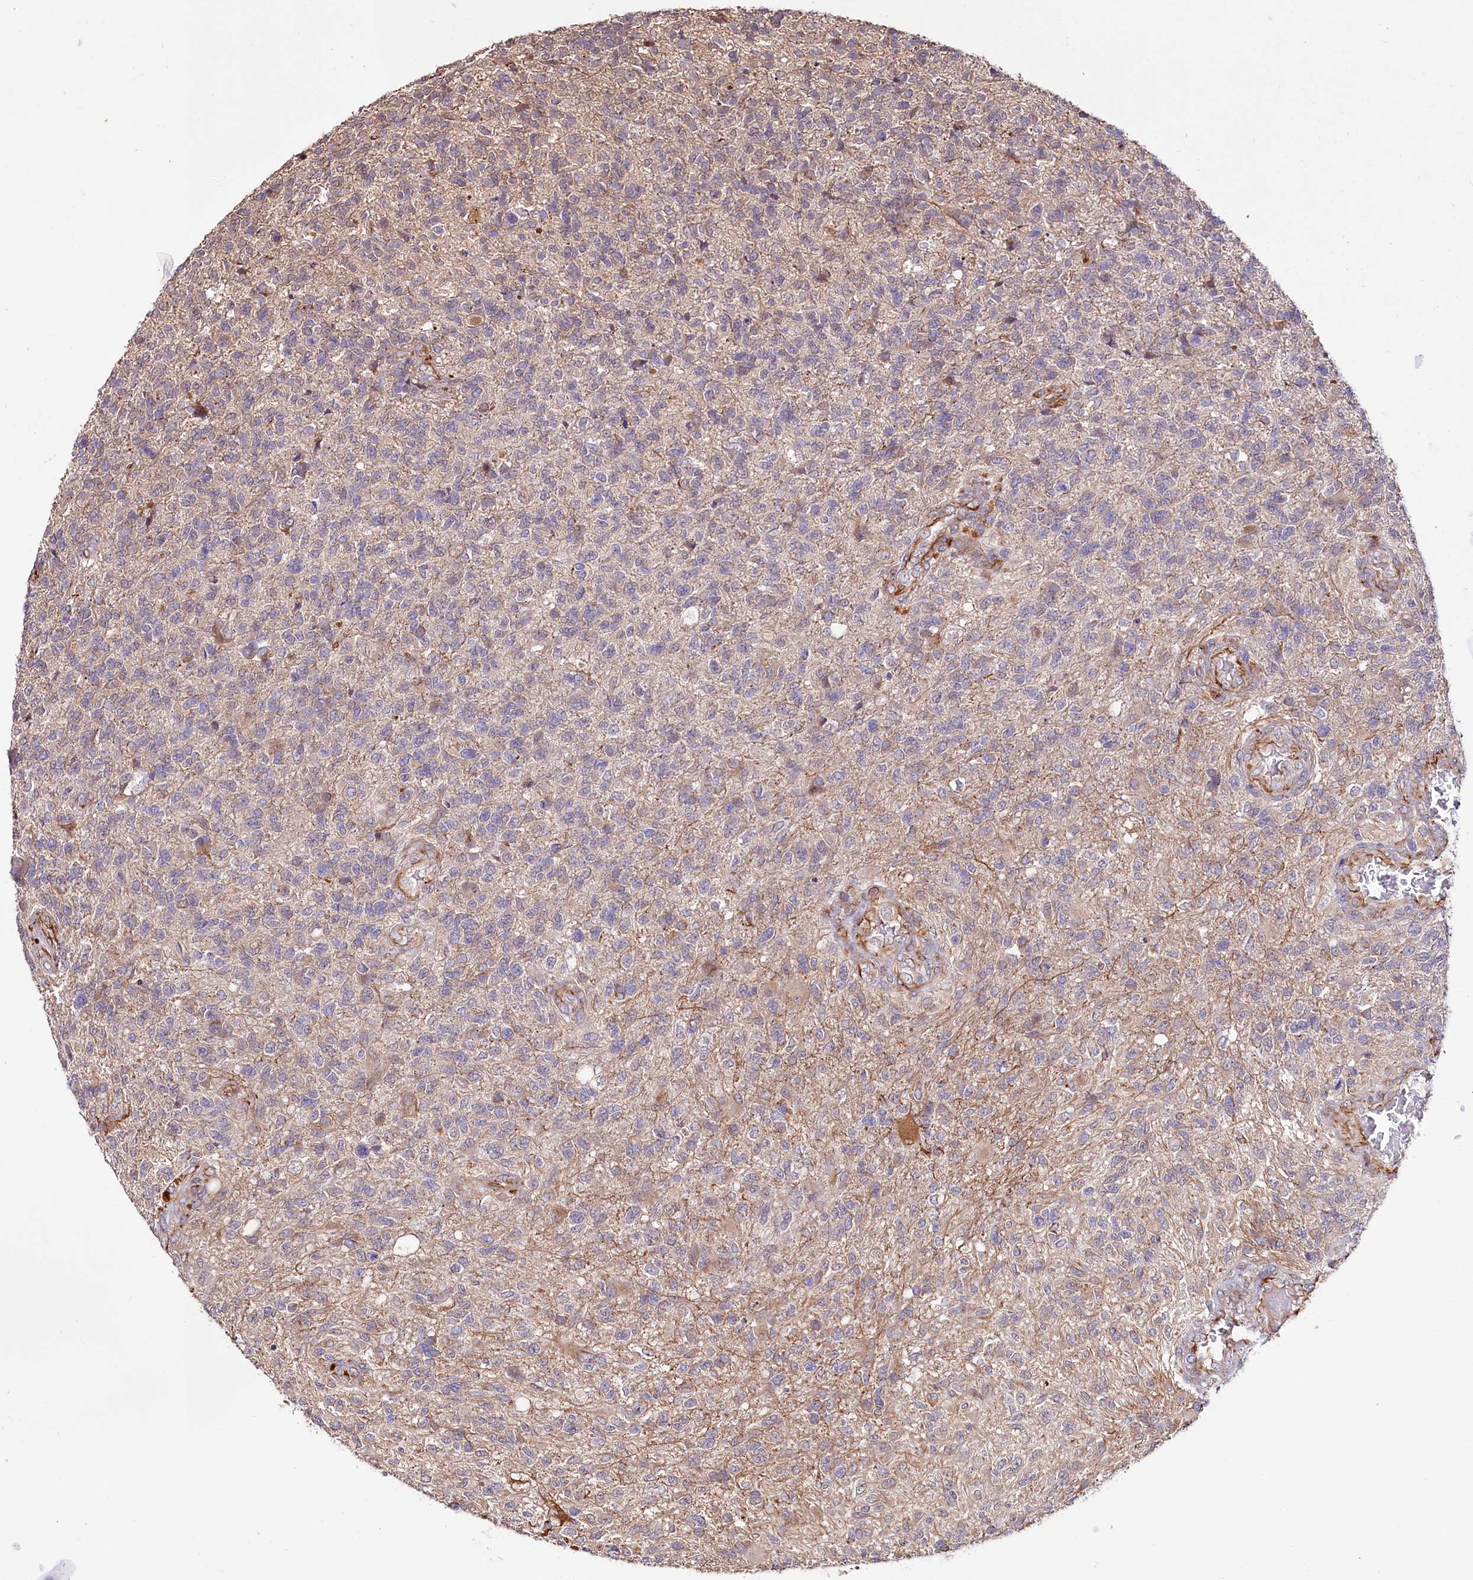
{"staining": {"intensity": "negative", "quantity": "none", "location": "none"}, "tissue": "glioma", "cell_type": "Tumor cells", "image_type": "cancer", "snomed": [{"axis": "morphology", "description": "Glioma, malignant, High grade"}, {"axis": "topography", "description": "Brain"}], "caption": "DAB (3,3'-diaminobenzidine) immunohistochemical staining of human malignant glioma (high-grade) exhibits no significant positivity in tumor cells. (Immunohistochemistry, brightfield microscopy, high magnification).", "gene": "TTC12", "patient": {"sex": "male", "age": 56}}